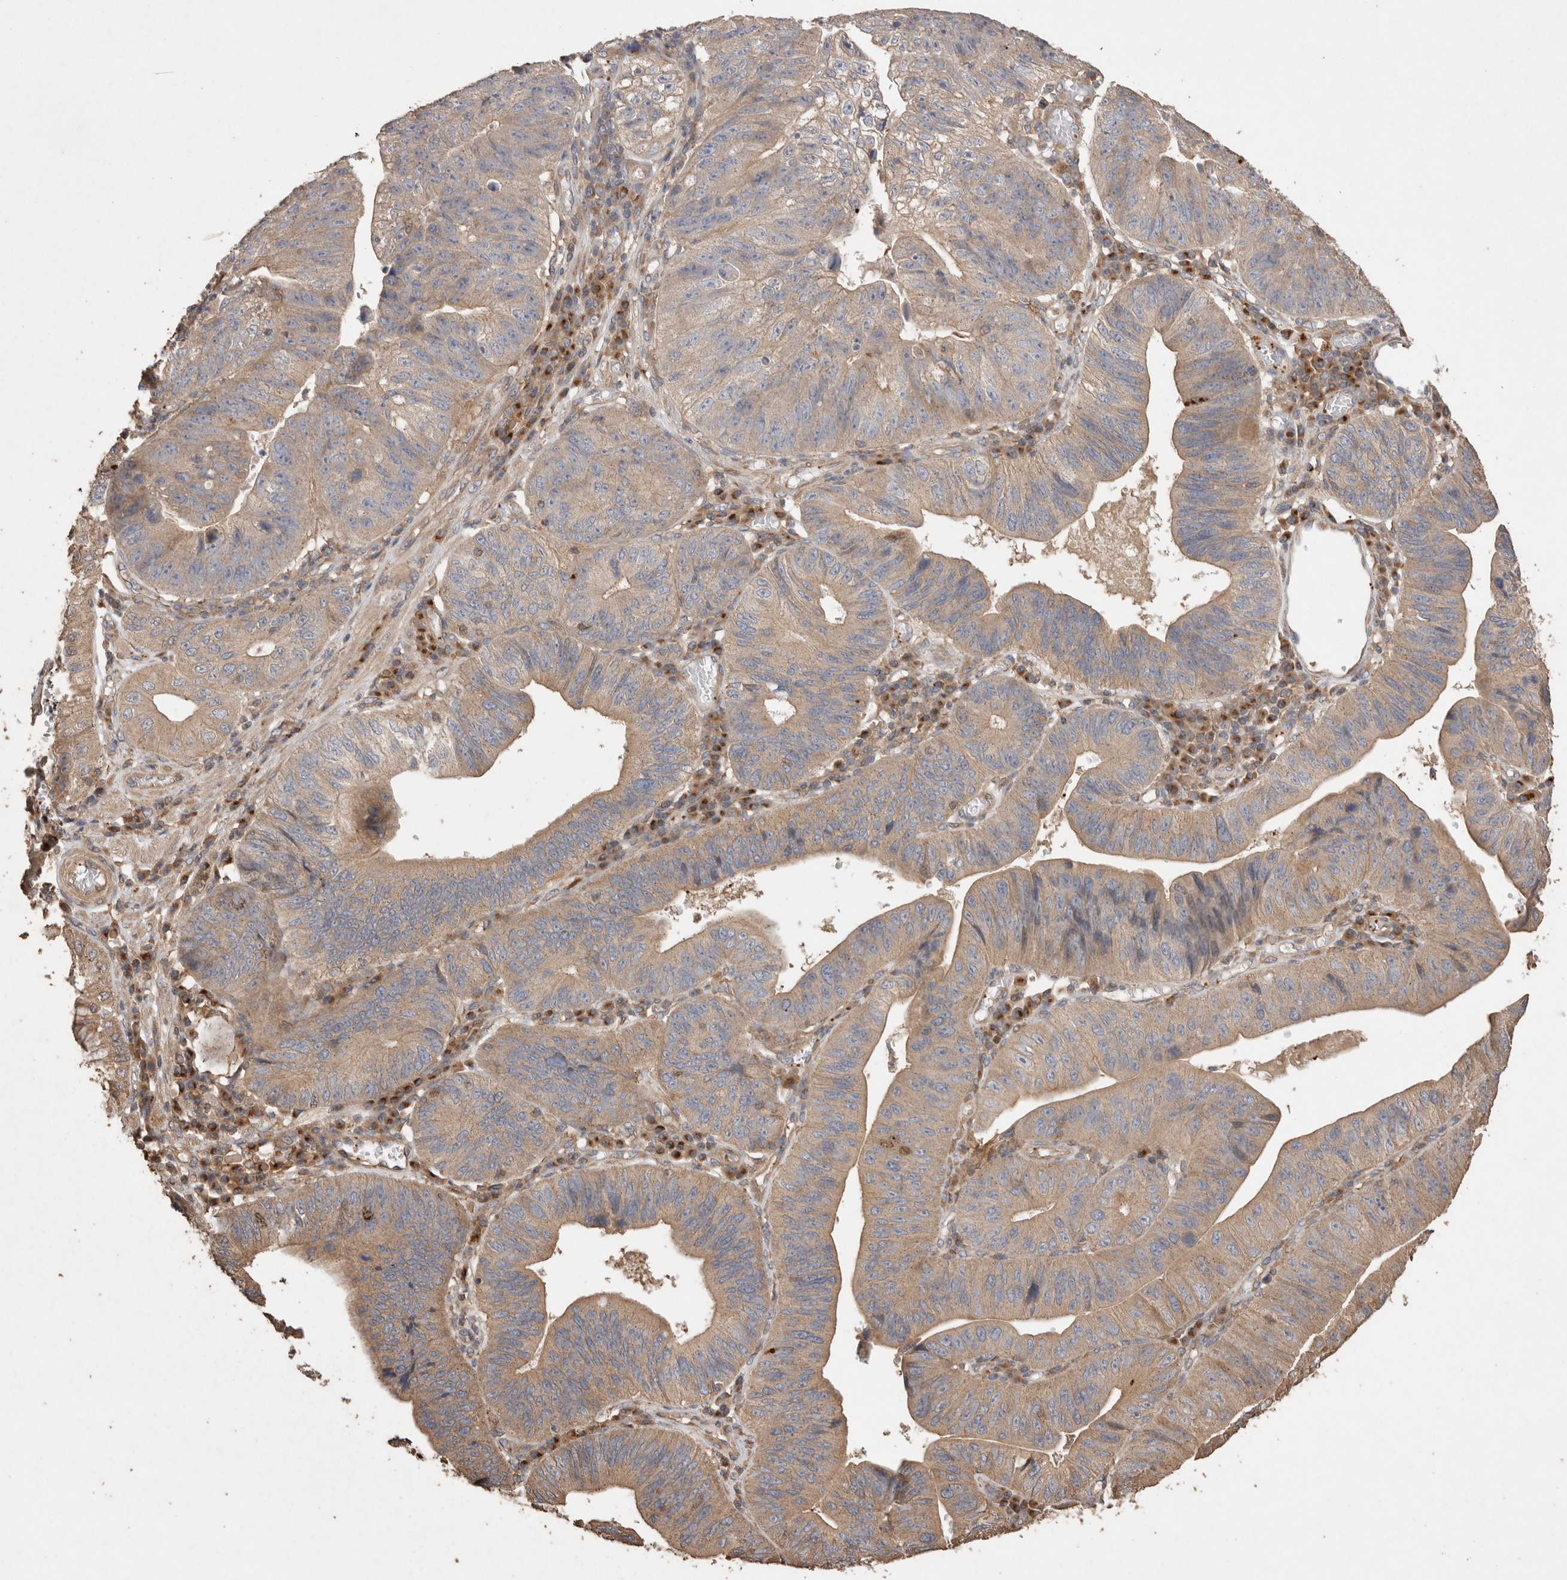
{"staining": {"intensity": "weak", "quantity": ">75%", "location": "cytoplasmic/membranous"}, "tissue": "stomach cancer", "cell_type": "Tumor cells", "image_type": "cancer", "snomed": [{"axis": "morphology", "description": "Adenocarcinoma, NOS"}, {"axis": "topography", "description": "Stomach"}], "caption": "Immunohistochemistry (DAB (3,3'-diaminobenzidine)) staining of adenocarcinoma (stomach) exhibits weak cytoplasmic/membranous protein staining in approximately >75% of tumor cells.", "gene": "SNX31", "patient": {"sex": "male", "age": 59}}